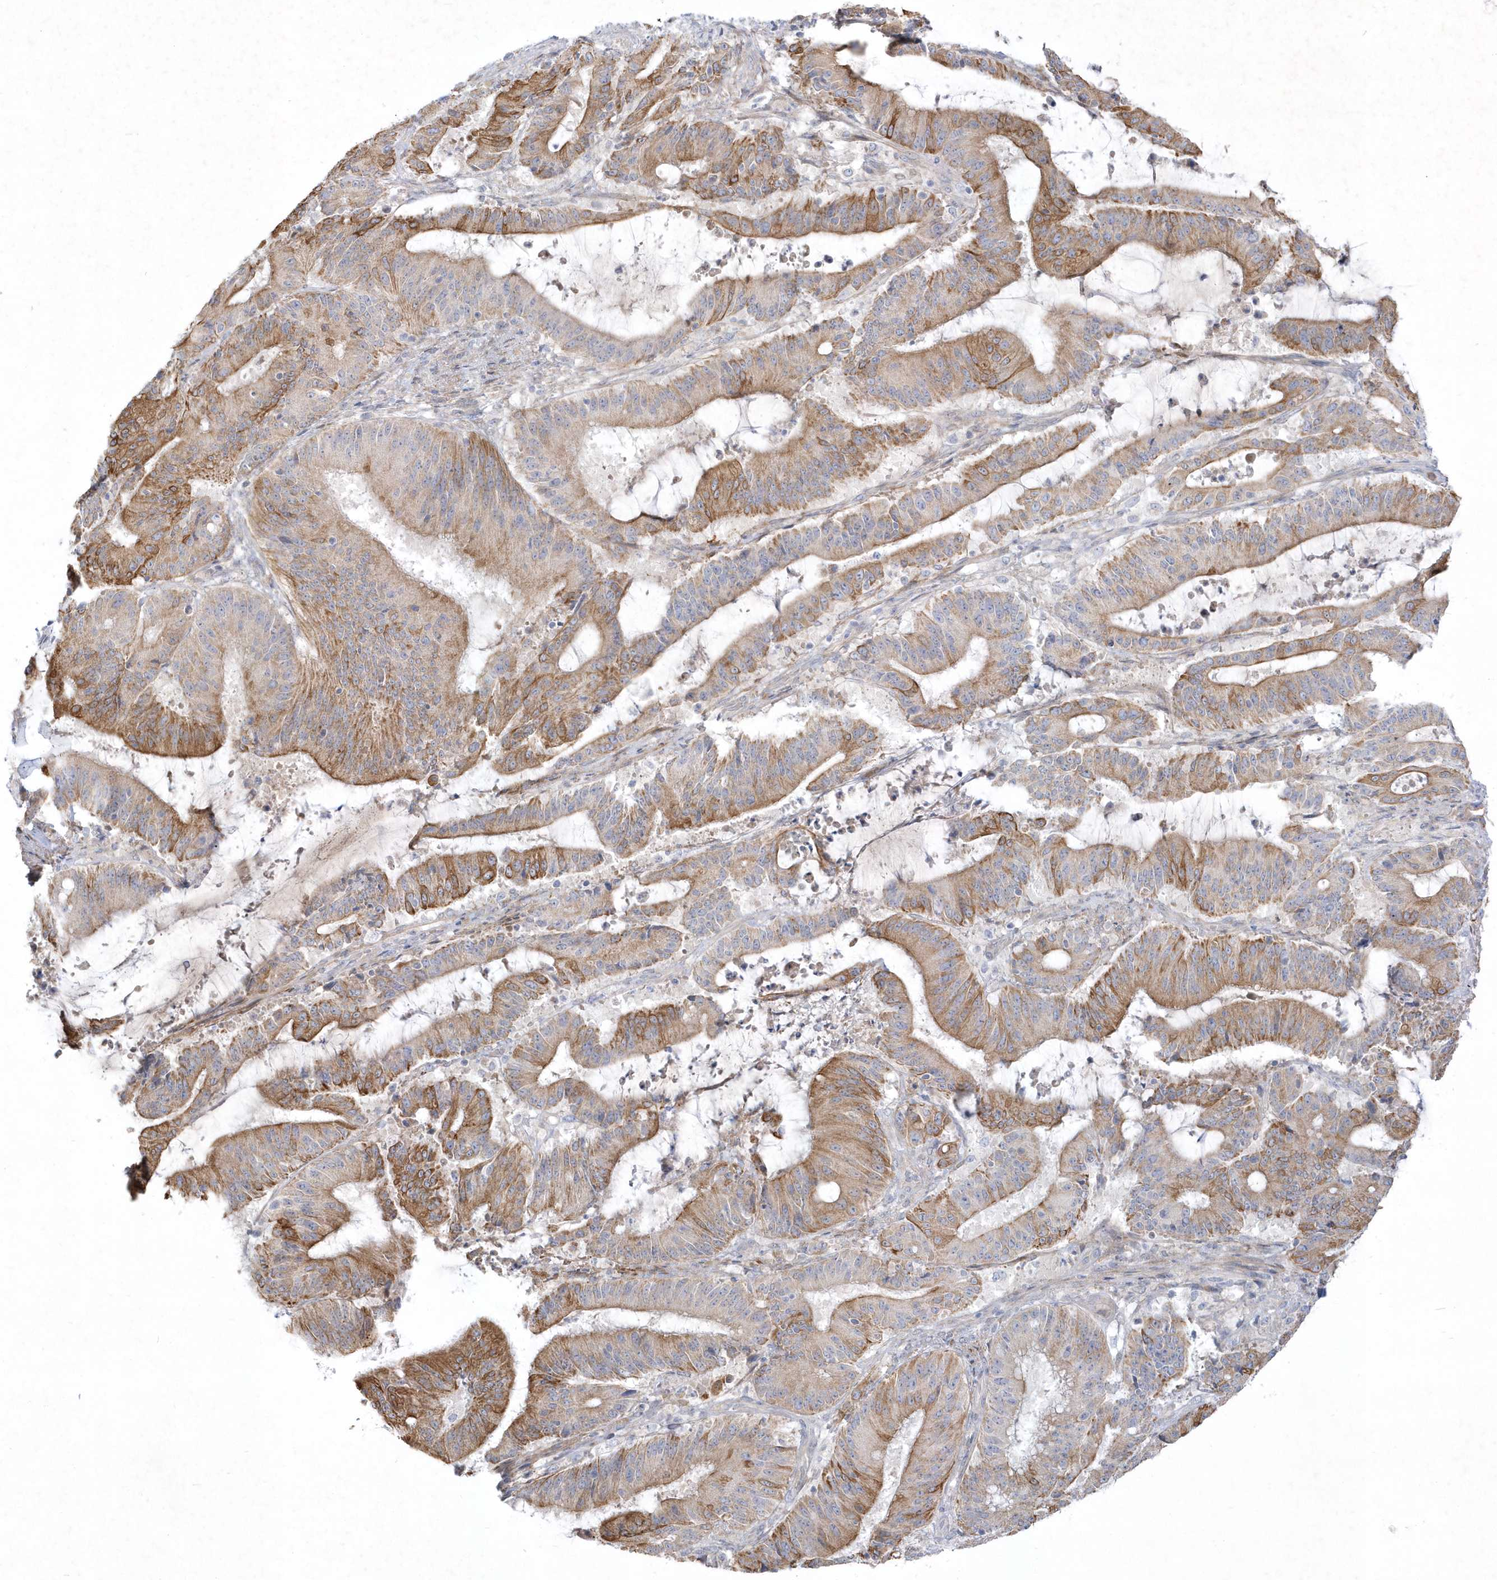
{"staining": {"intensity": "moderate", "quantity": ">75%", "location": "cytoplasmic/membranous"}, "tissue": "liver cancer", "cell_type": "Tumor cells", "image_type": "cancer", "snomed": [{"axis": "morphology", "description": "Normal tissue, NOS"}, {"axis": "morphology", "description": "Cholangiocarcinoma"}, {"axis": "topography", "description": "Liver"}, {"axis": "topography", "description": "Peripheral nerve tissue"}], "caption": "Protein staining of liver cholangiocarcinoma tissue displays moderate cytoplasmic/membranous staining in approximately >75% of tumor cells.", "gene": "LARS1", "patient": {"sex": "female", "age": 73}}